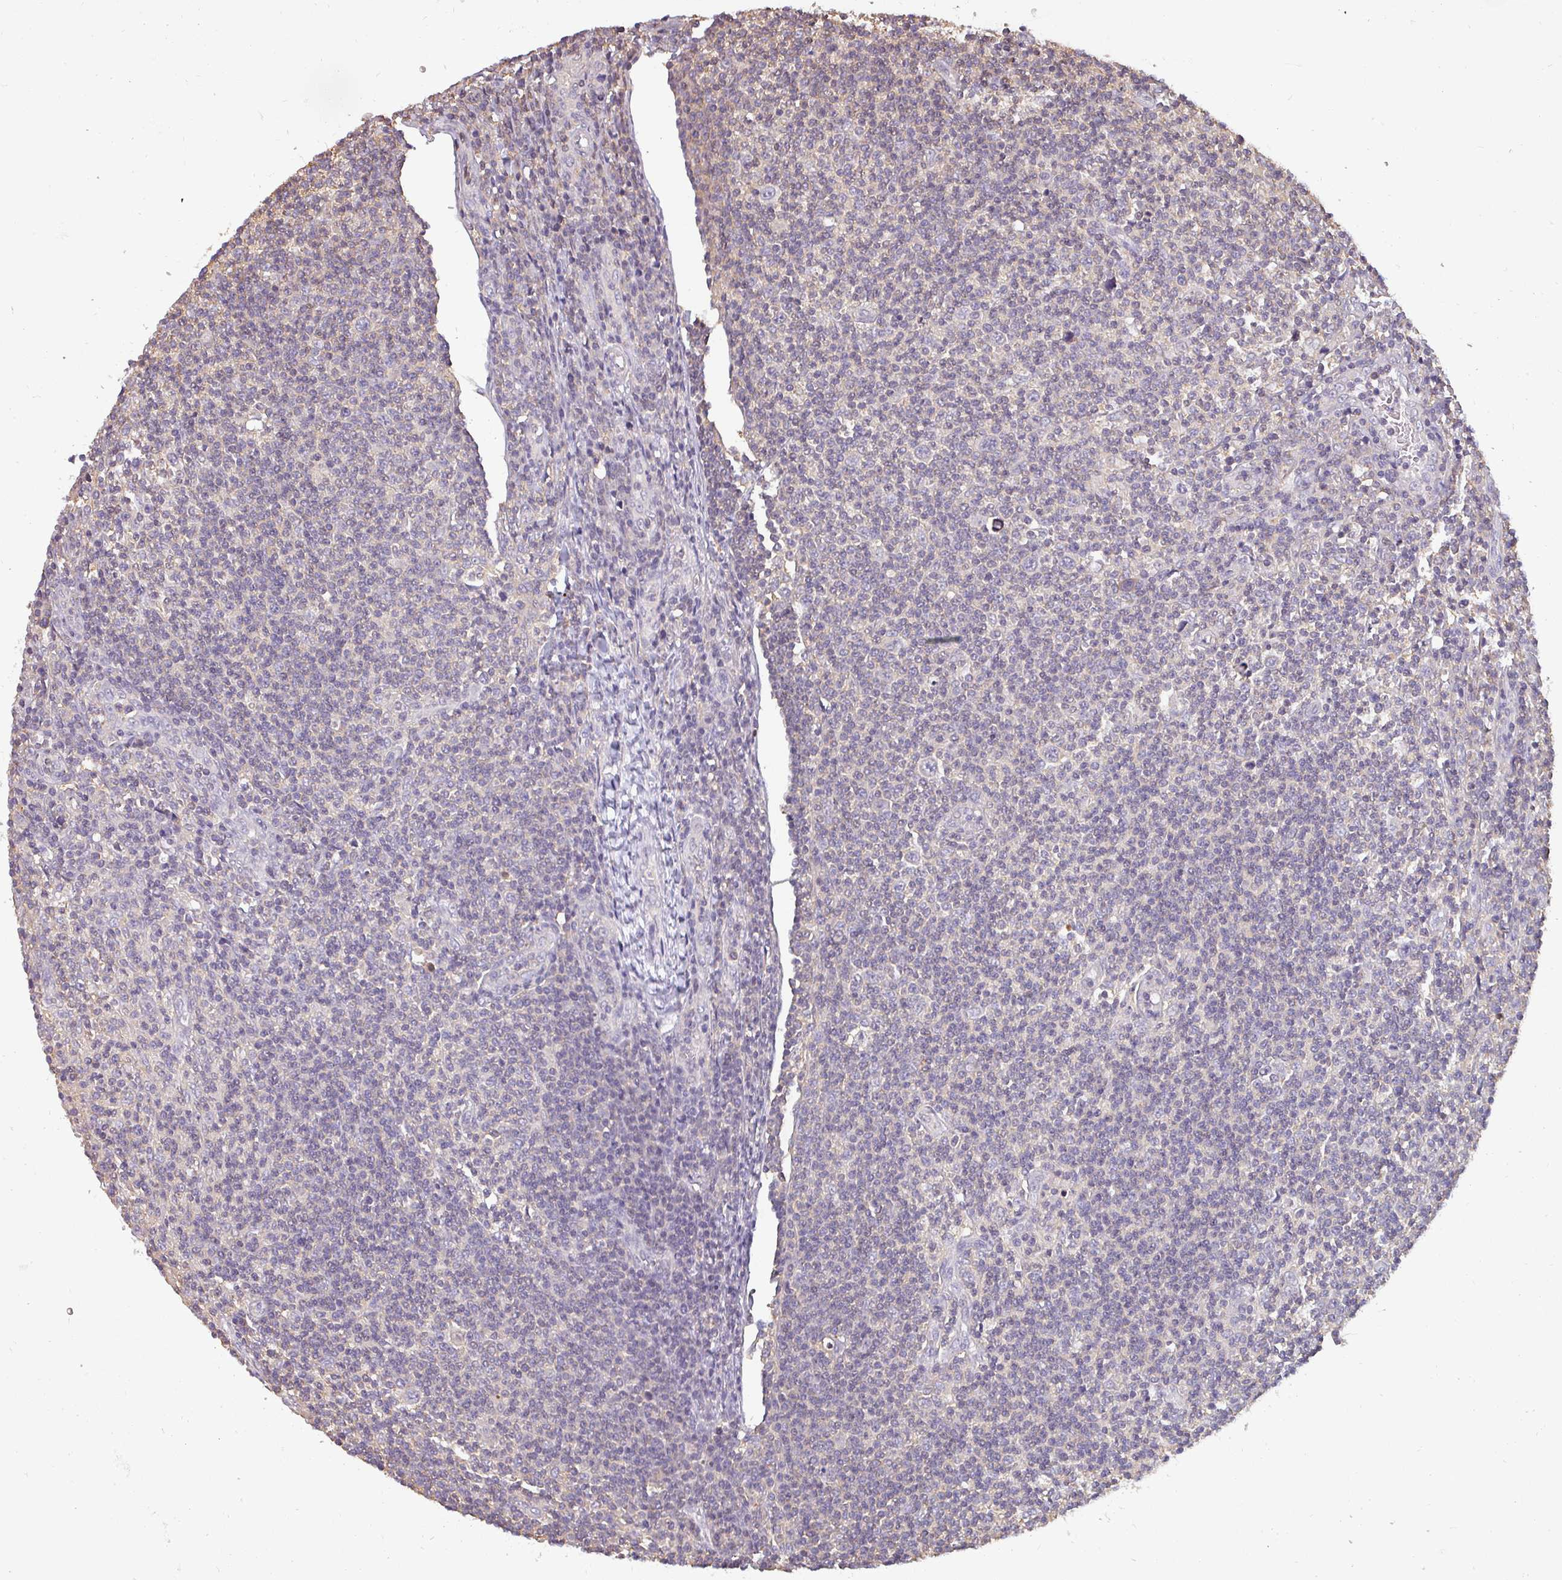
{"staining": {"intensity": "negative", "quantity": "none", "location": "none"}, "tissue": "lymphoma", "cell_type": "Tumor cells", "image_type": "cancer", "snomed": [{"axis": "morphology", "description": "Hodgkin's disease, NOS"}, {"axis": "topography", "description": "Lymph node"}], "caption": "High magnification brightfield microscopy of lymphoma stained with DAB (brown) and counterstained with hematoxylin (blue): tumor cells show no significant staining.", "gene": "ZNF835", "patient": {"sex": "male", "age": 83}}